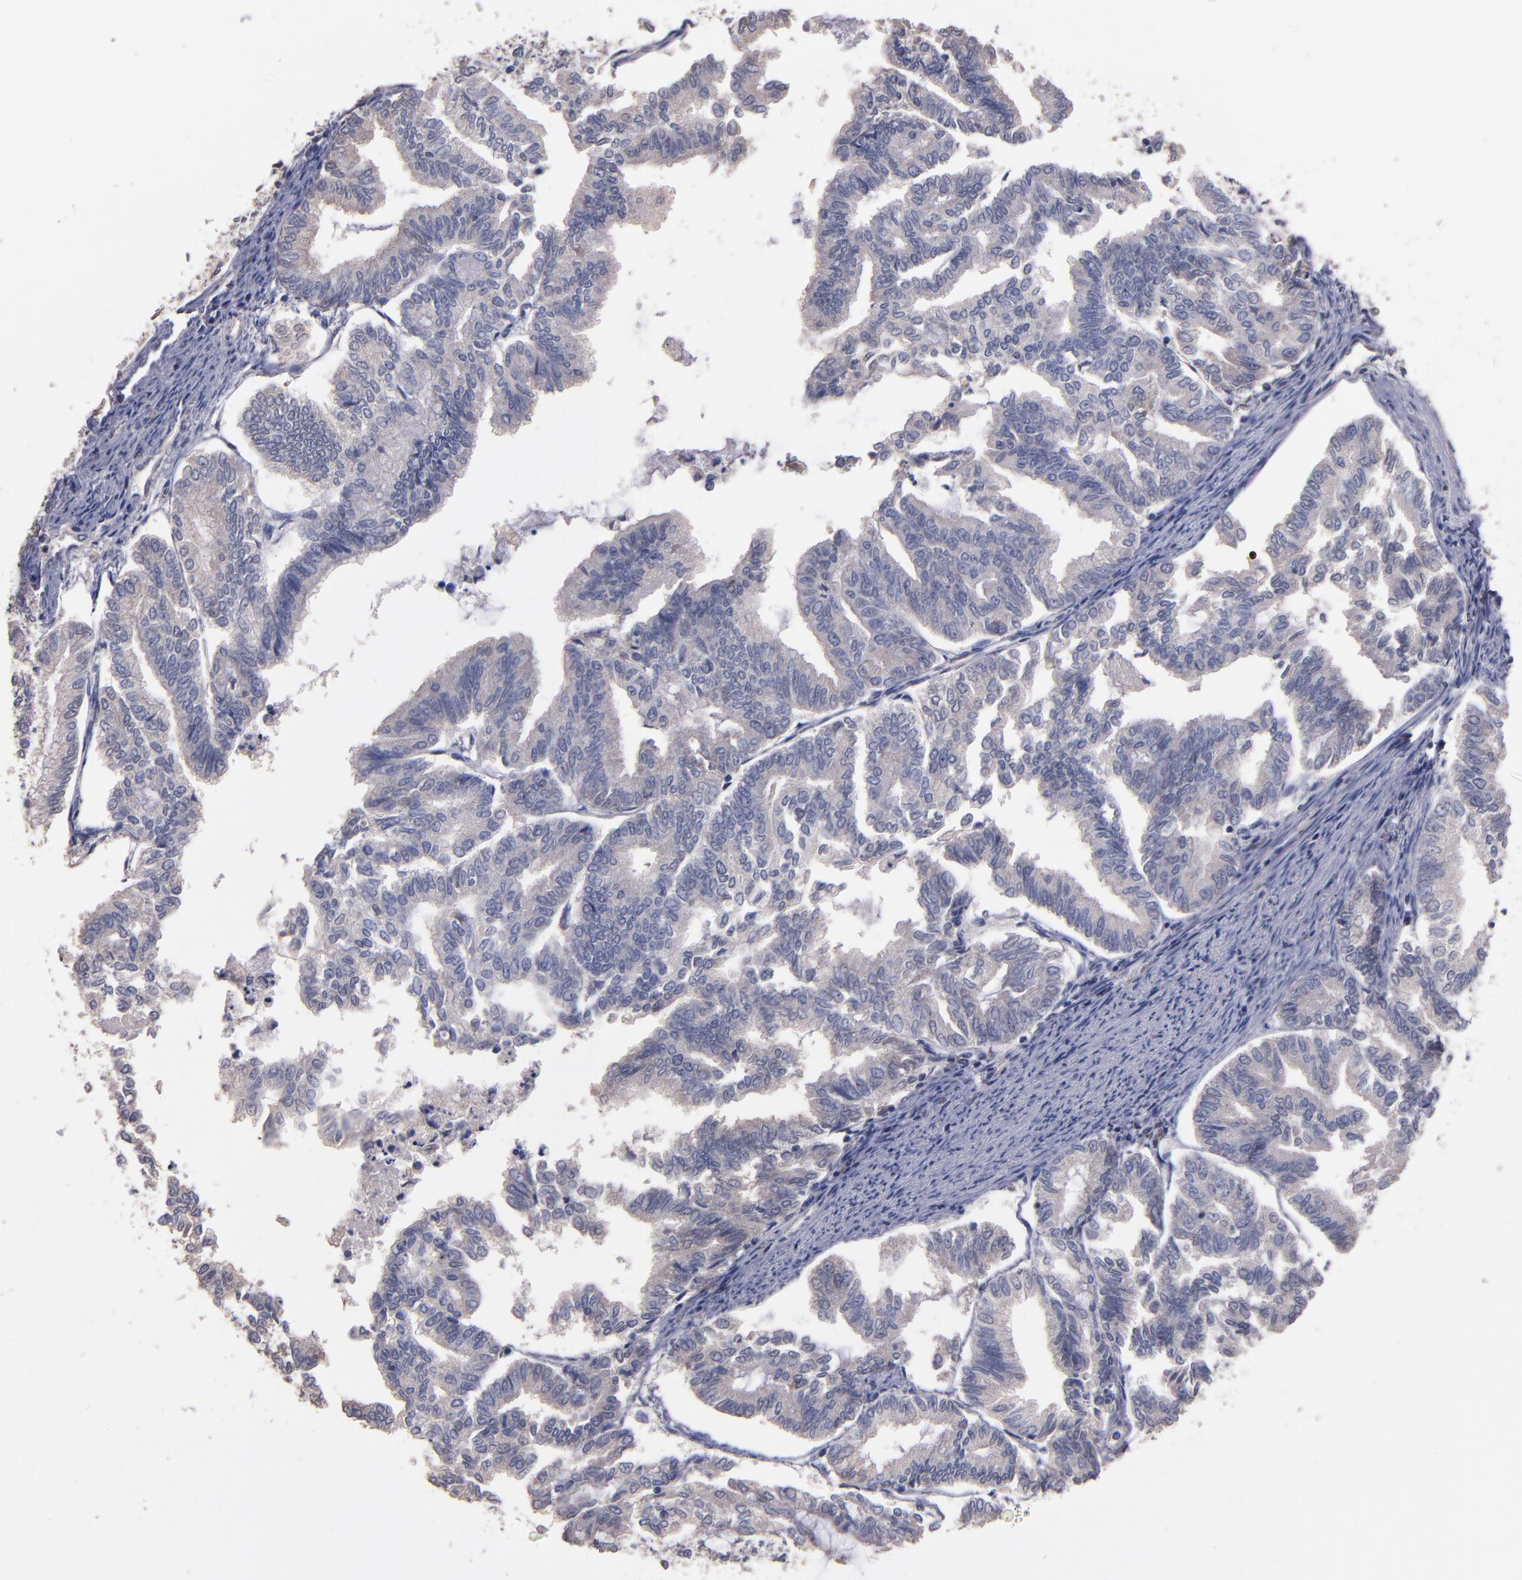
{"staining": {"intensity": "weak", "quantity": "25%-75%", "location": "cytoplasmic/membranous"}, "tissue": "endometrial cancer", "cell_type": "Tumor cells", "image_type": "cancer", "snomed": [{"axis": "morphology", "description": "Adenocarcinoma, NOS"}, {"axis": "topography", "description": "Endometrium"}], "caption": "Tumor cells display weak cytoplasmic/membranous expression in approximately 25%-75% of cells in adenocarcinoma (endometrial).", "gene": "MAGEE1", "patient": {"sex": "female", "age": 79}}